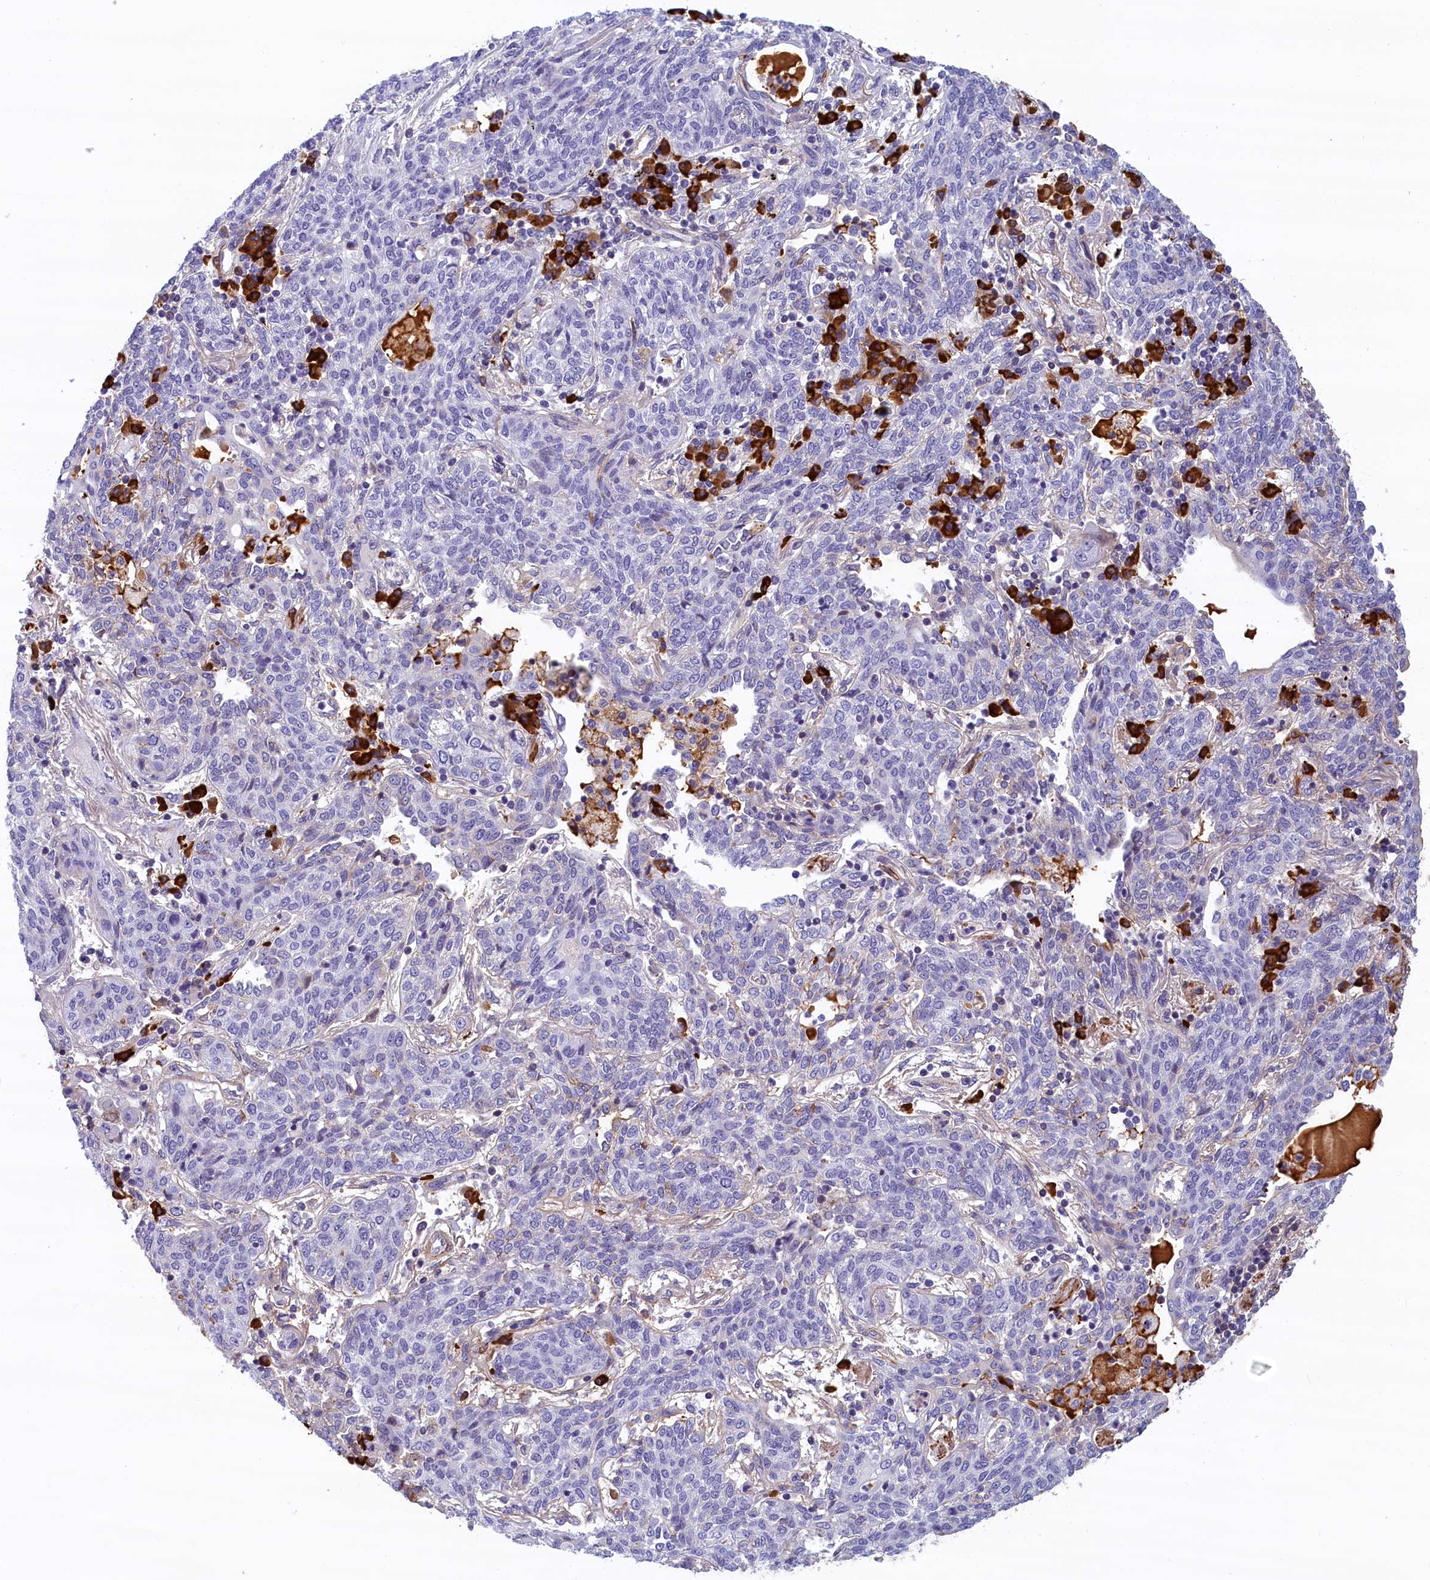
{"staining": {"intensity": "negative", "quantity": "none", "location": "none"}, "tissue": "lung cancer", "cell_type": "Tumor cells", "image_type": "cancer", "snomed": [{"axis": "morphology", "description": "Squamous cell carcinoma, NOS"}, {"axis": "topography", "description": "Lung"}], "caption": "Tumor cells are negative for brown protein staining in lung cancer (squamous cell carcinoma). (Stains: DAB immunohistochemistry with hematoxylin counter stain, Microscopy: brightfield microscopy at high magnification).", "gene": "BCL2L13", "patient": {"sex": "female", "age": 70}}